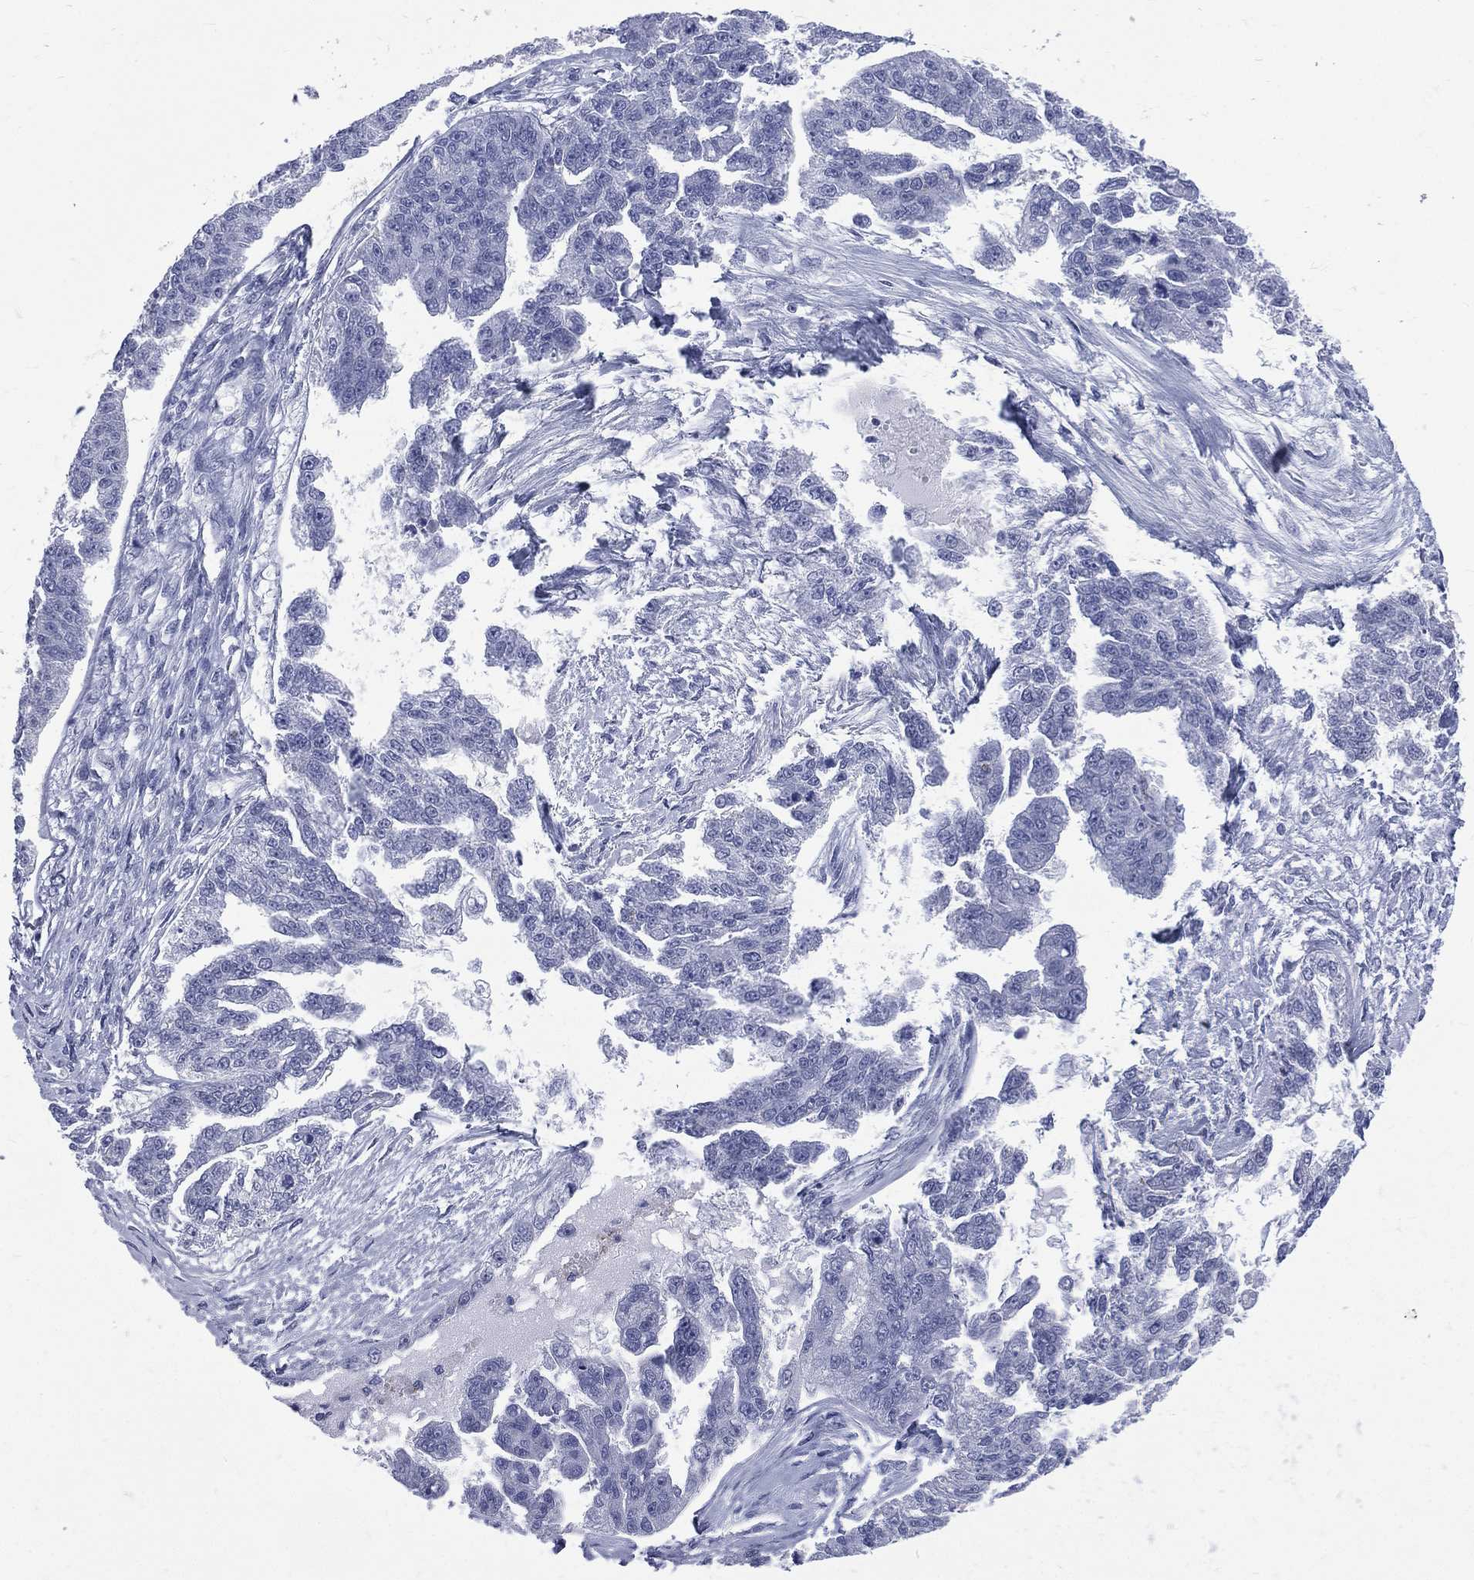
{"staining": {"intensity": "negative", "quantity": "none", "location": "none"}, "tissue": "ovarian cancer", "cell_type": "Tumor cells", "image_type": "cancer", "snomed": [{"axis": "morphology", "description": "Cystadenocarcinoma, serous, NOS"}, {"axis": "topography", "description": "Ovary"}], "caption": "The micrograph demonstrates no staining of tumor cells in ovarian cancer.", "gene": "MLLT10", "patient": {"sex": "female", "age": 58}}